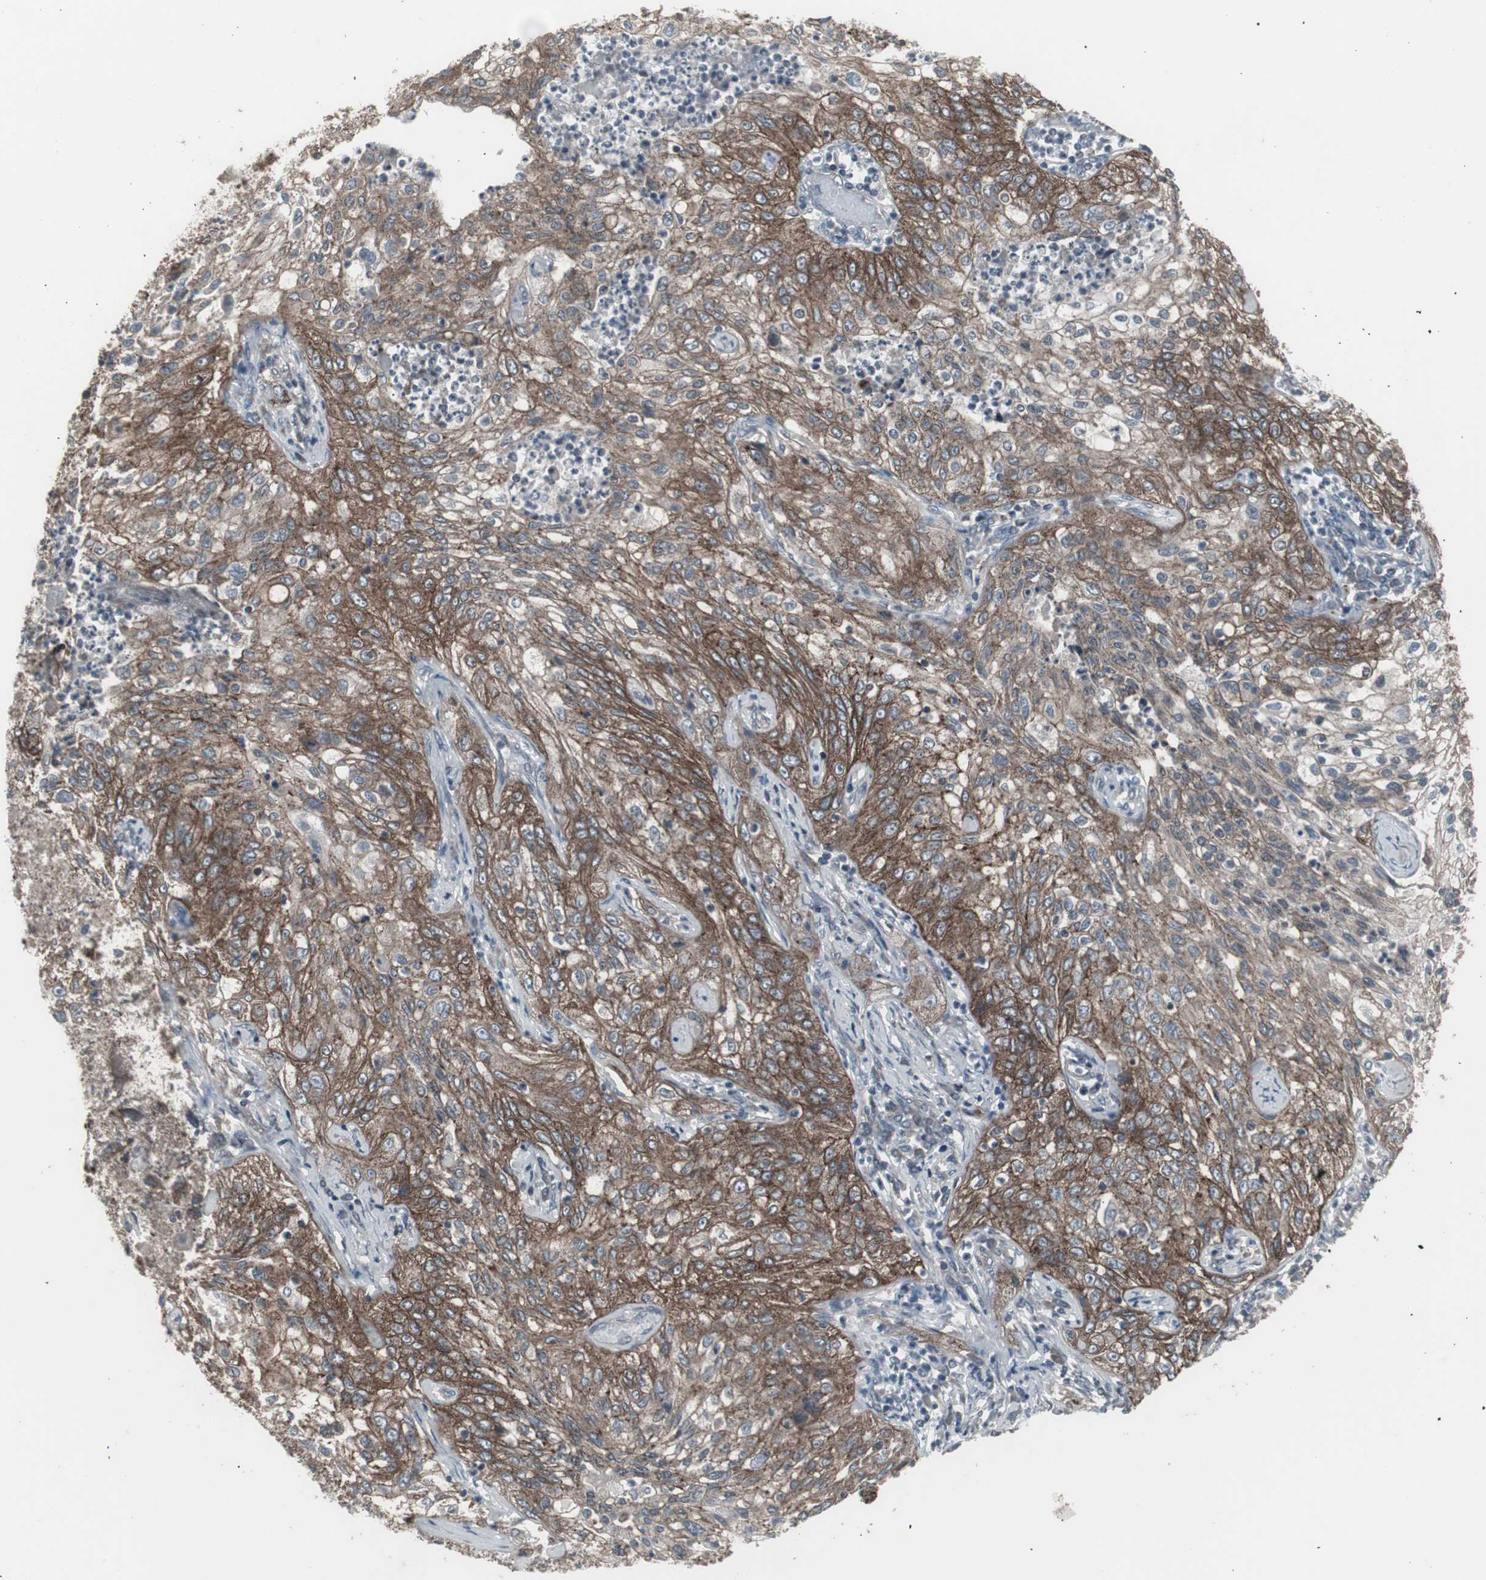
{"staining": {"intensity": "moderate", "quantity": "25%-75%", "location": "cytoplasmic/membranous"}, "tissue": "lung cancer", "cell_type": "Tumor cells", "image_type": "cancer", "snomed": [{"axis": "morphology", "description": "Inflammation, NOS"}, {"axis": "morphology", "description": "Squamous cell carcinoma, NOS"}, {"axis": "topography", "description": "Lymph node"}, {"axis": "topography", "description": "Soft tissue"}, {"axis": "topography", "description": "Lung"}], "caption": "Human lung cancer (squamous cell carcinoma) stained with a protein marker exhibits moderate staining in tumor cells.", "gene": "SSTR2", "patient": {"sex": "male", "age": 66}}